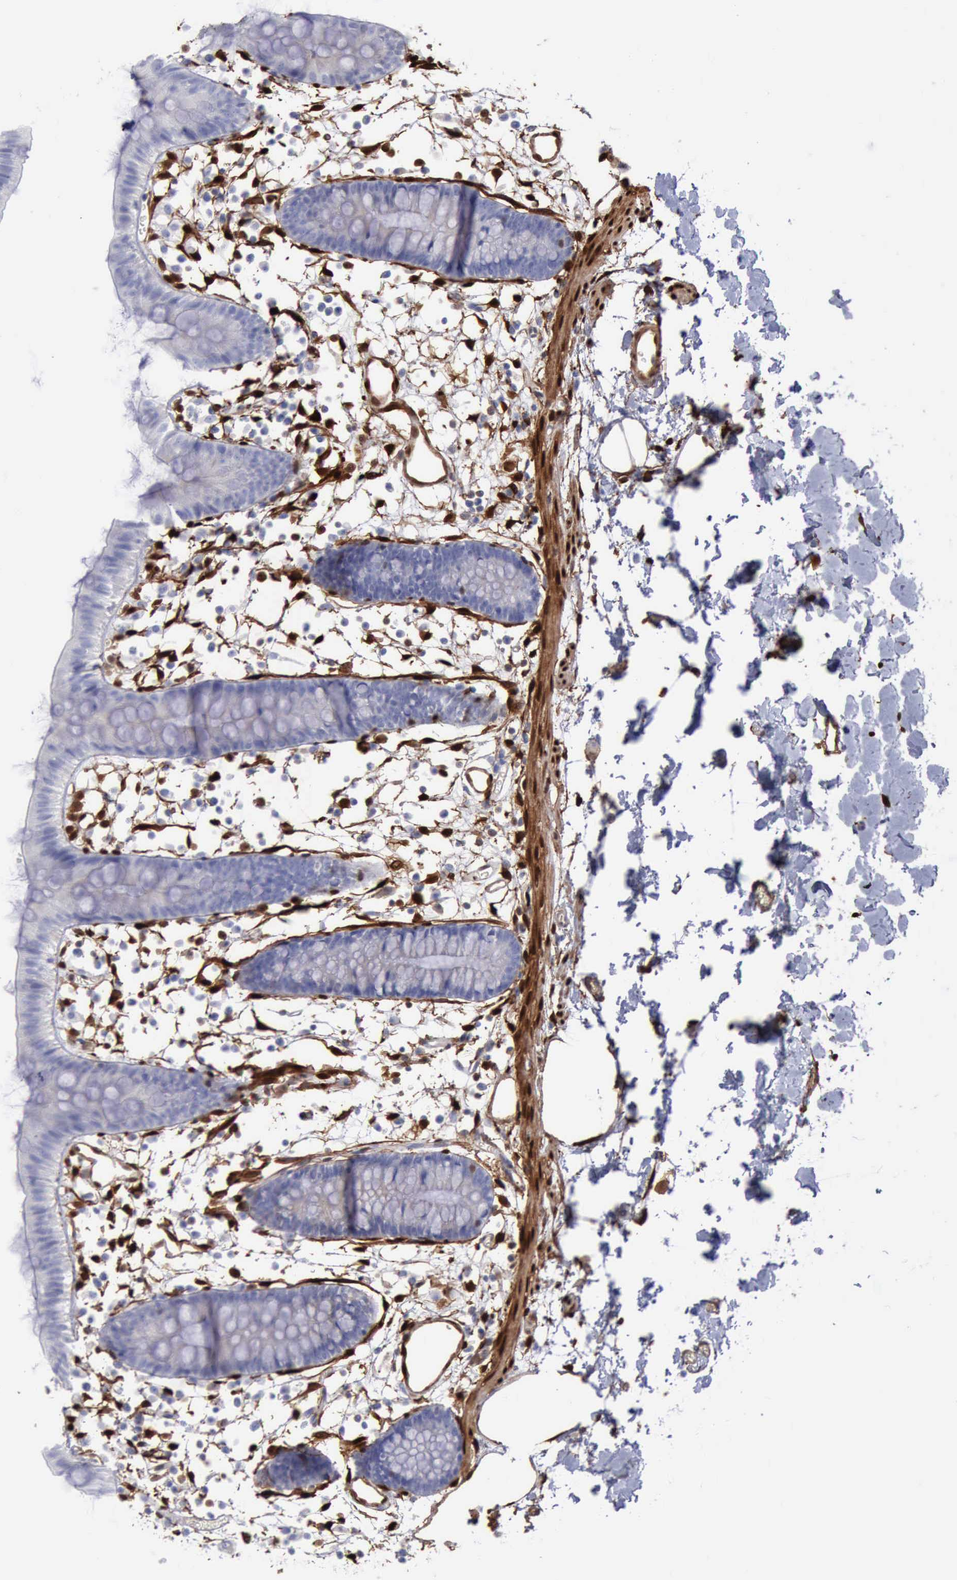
{"staining": {"intensity": "strong", "quantity": ">75%", "location": "nuclear"}, "tissue": "colon", "cell_type": "Endothelial cells", "image_type": "normal", "snomed": [{"axis": "morphology", "description": "Normal tissue, NOS"}, {"axis": "topography", "description": "Colon"}], "caption": "Protein staining shows strong nuclear expression in about >75% of endothelial cells in unremarkable colon. Using DAB (3,3'-diaminobenzidine) (brown) and hematoxylin (blue) stains, captured at high magnification using brightfield microscopy.", "gene": "FHL1", "patient": {"sex": "male", "age": 14}}